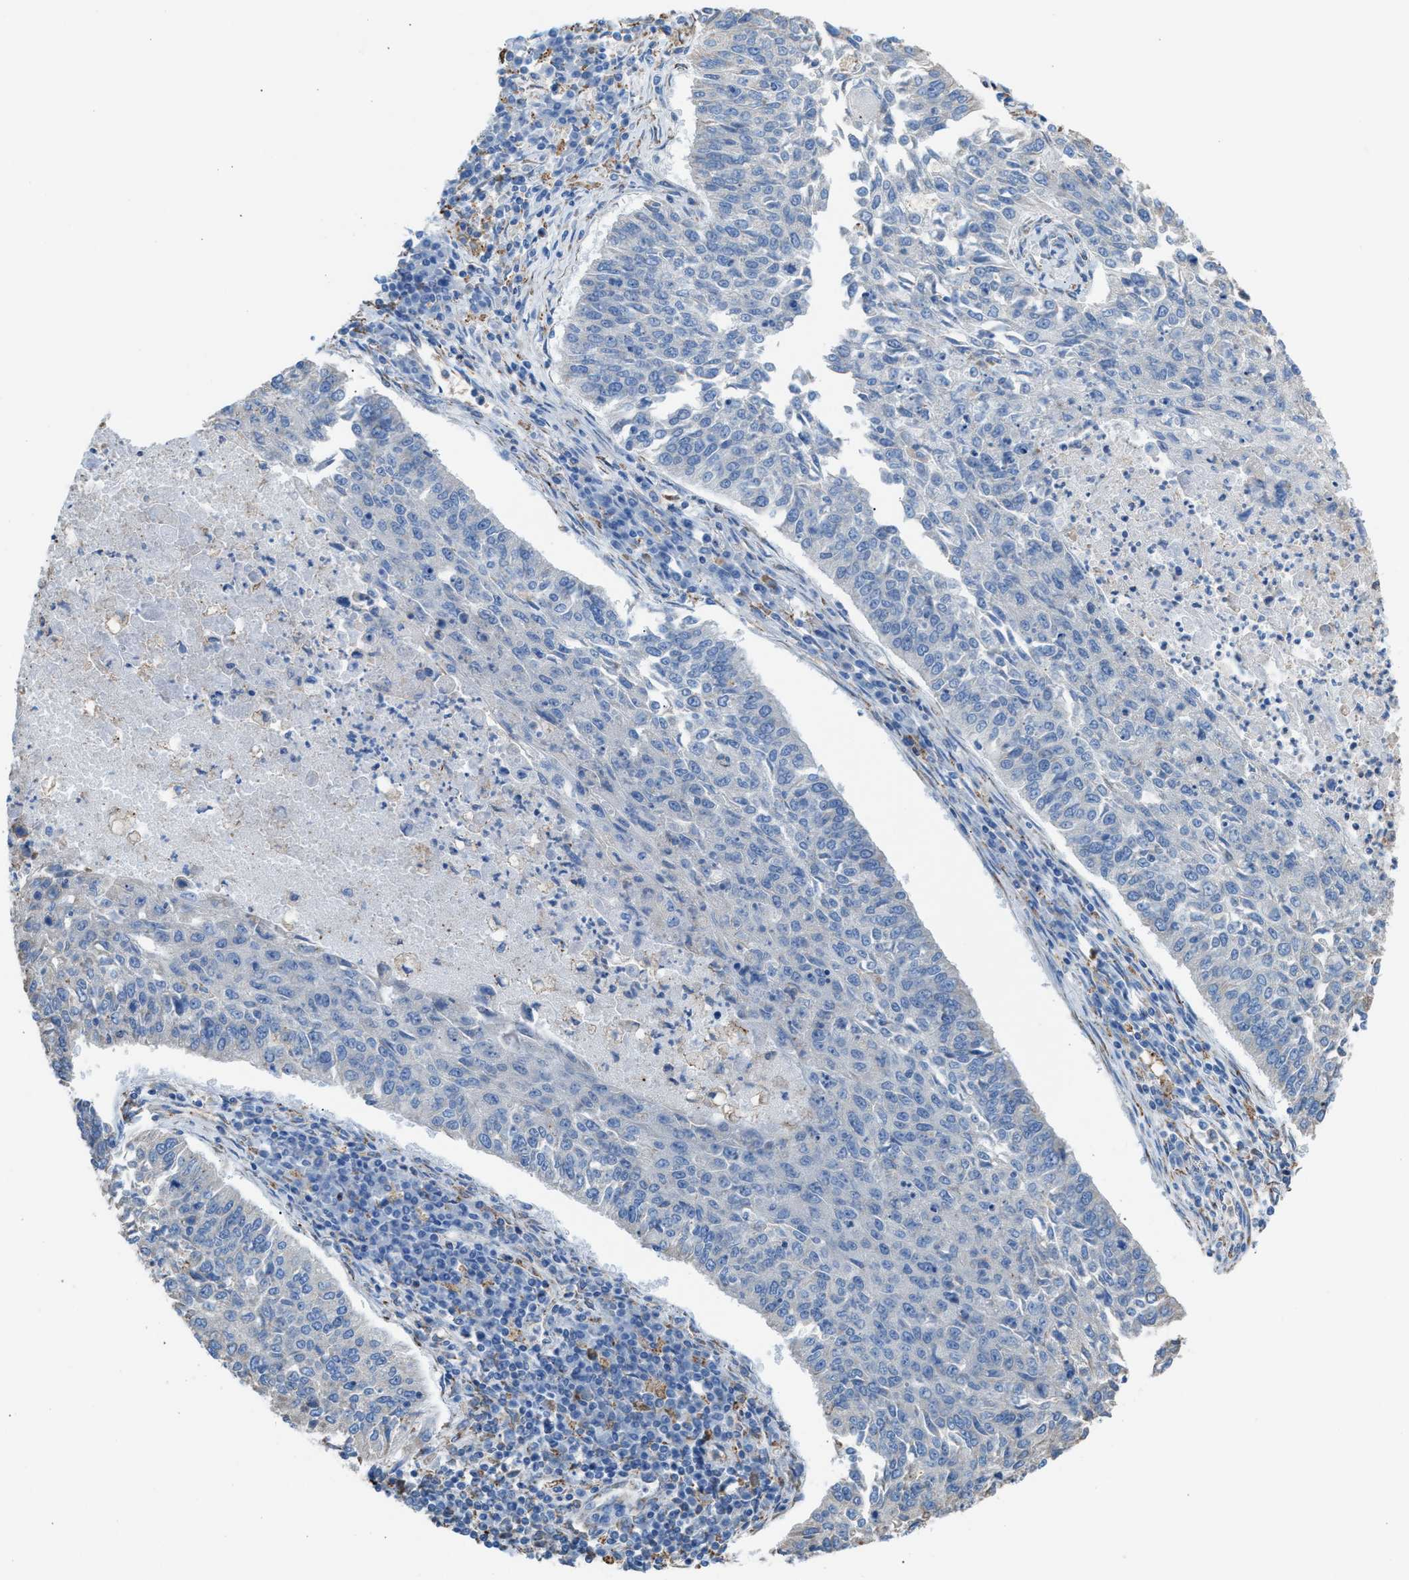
{"staining": {"intensity": "negative", "quantity": "none", "location": "none"}, "tissue": "lung cancer", "cell_type": "Tumor cells", "image_type": "cancer", "snomed": [{"axis": "morphology", "description": "Normal tissue, NOS"}, {"axis": "morphology", "description": "Squamous cell carcinoma, NOS"}, {"axis": "topography", "description": "Cartilage tissue"}, {"axis": "topography", "description": "Bronchus"}, {"axis": "topography", "description": "Lung"}], "caption": "Immunohistochemical staining of human squamous cell carcinoma (lung) exhibits no significant staining in tumor cells. (DAB immunohistochemistry with hematoxylin counter stain).", "gene": "CA3", "patient": {"sex": "female", "age": 49}}